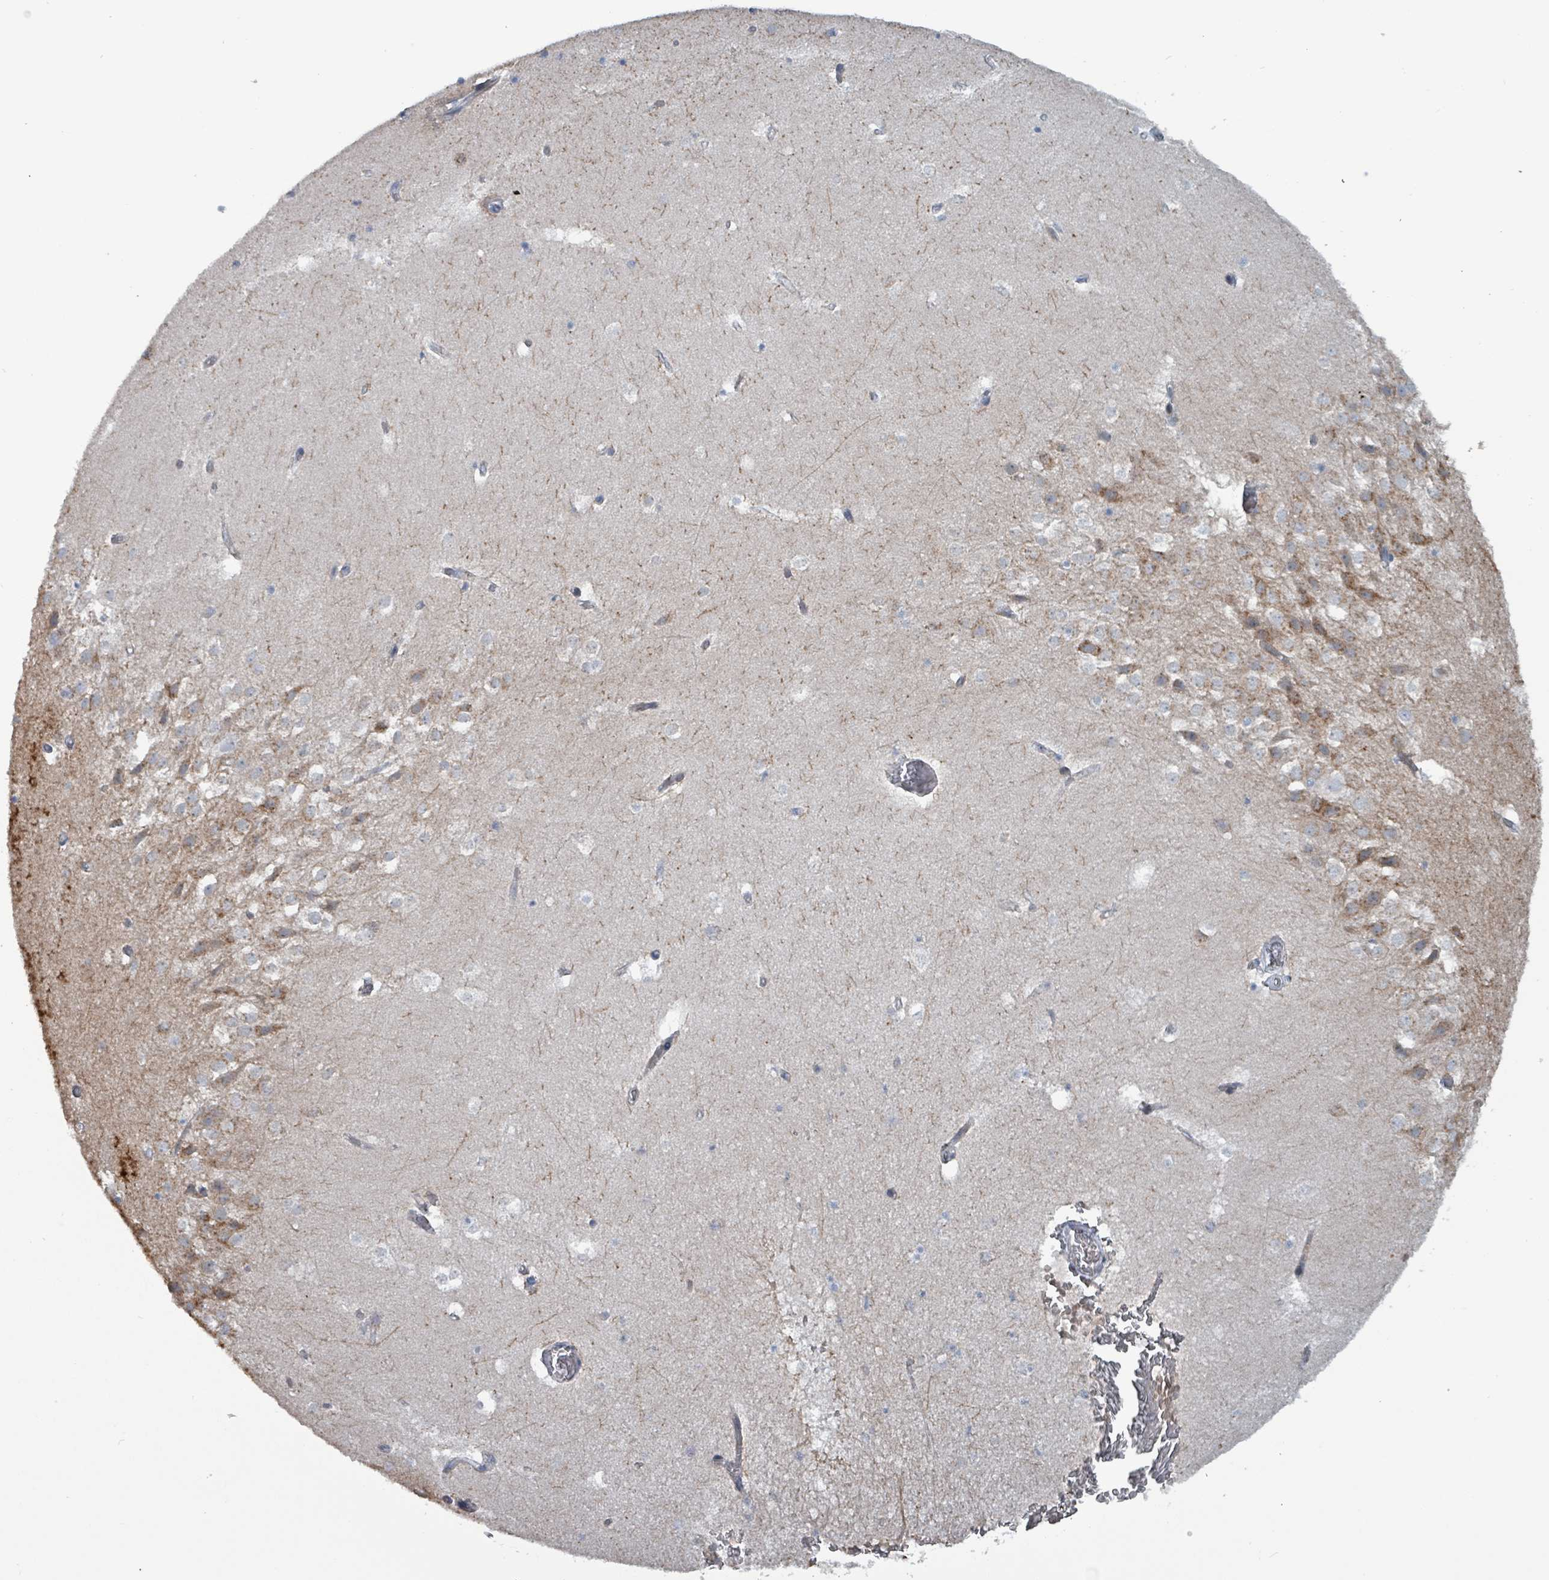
{"staining": {"intensity": "negative", "quantity": "none", "location": "none"}, "tissue": "hippocampus", "cell_type": "Glial cells", "image_type": "normal", "snomed": [{"axis": "morphology", "description": "Normal tissue, NOS"}, {"axis": "topography", "description": "Hippocampus"}], "caption": "A photomicrograph of hippocampus stained for a protein shows no brown staining in glial cells.", "gene": "TAAR5", "patient": {"sex": "female", "age": 52}}